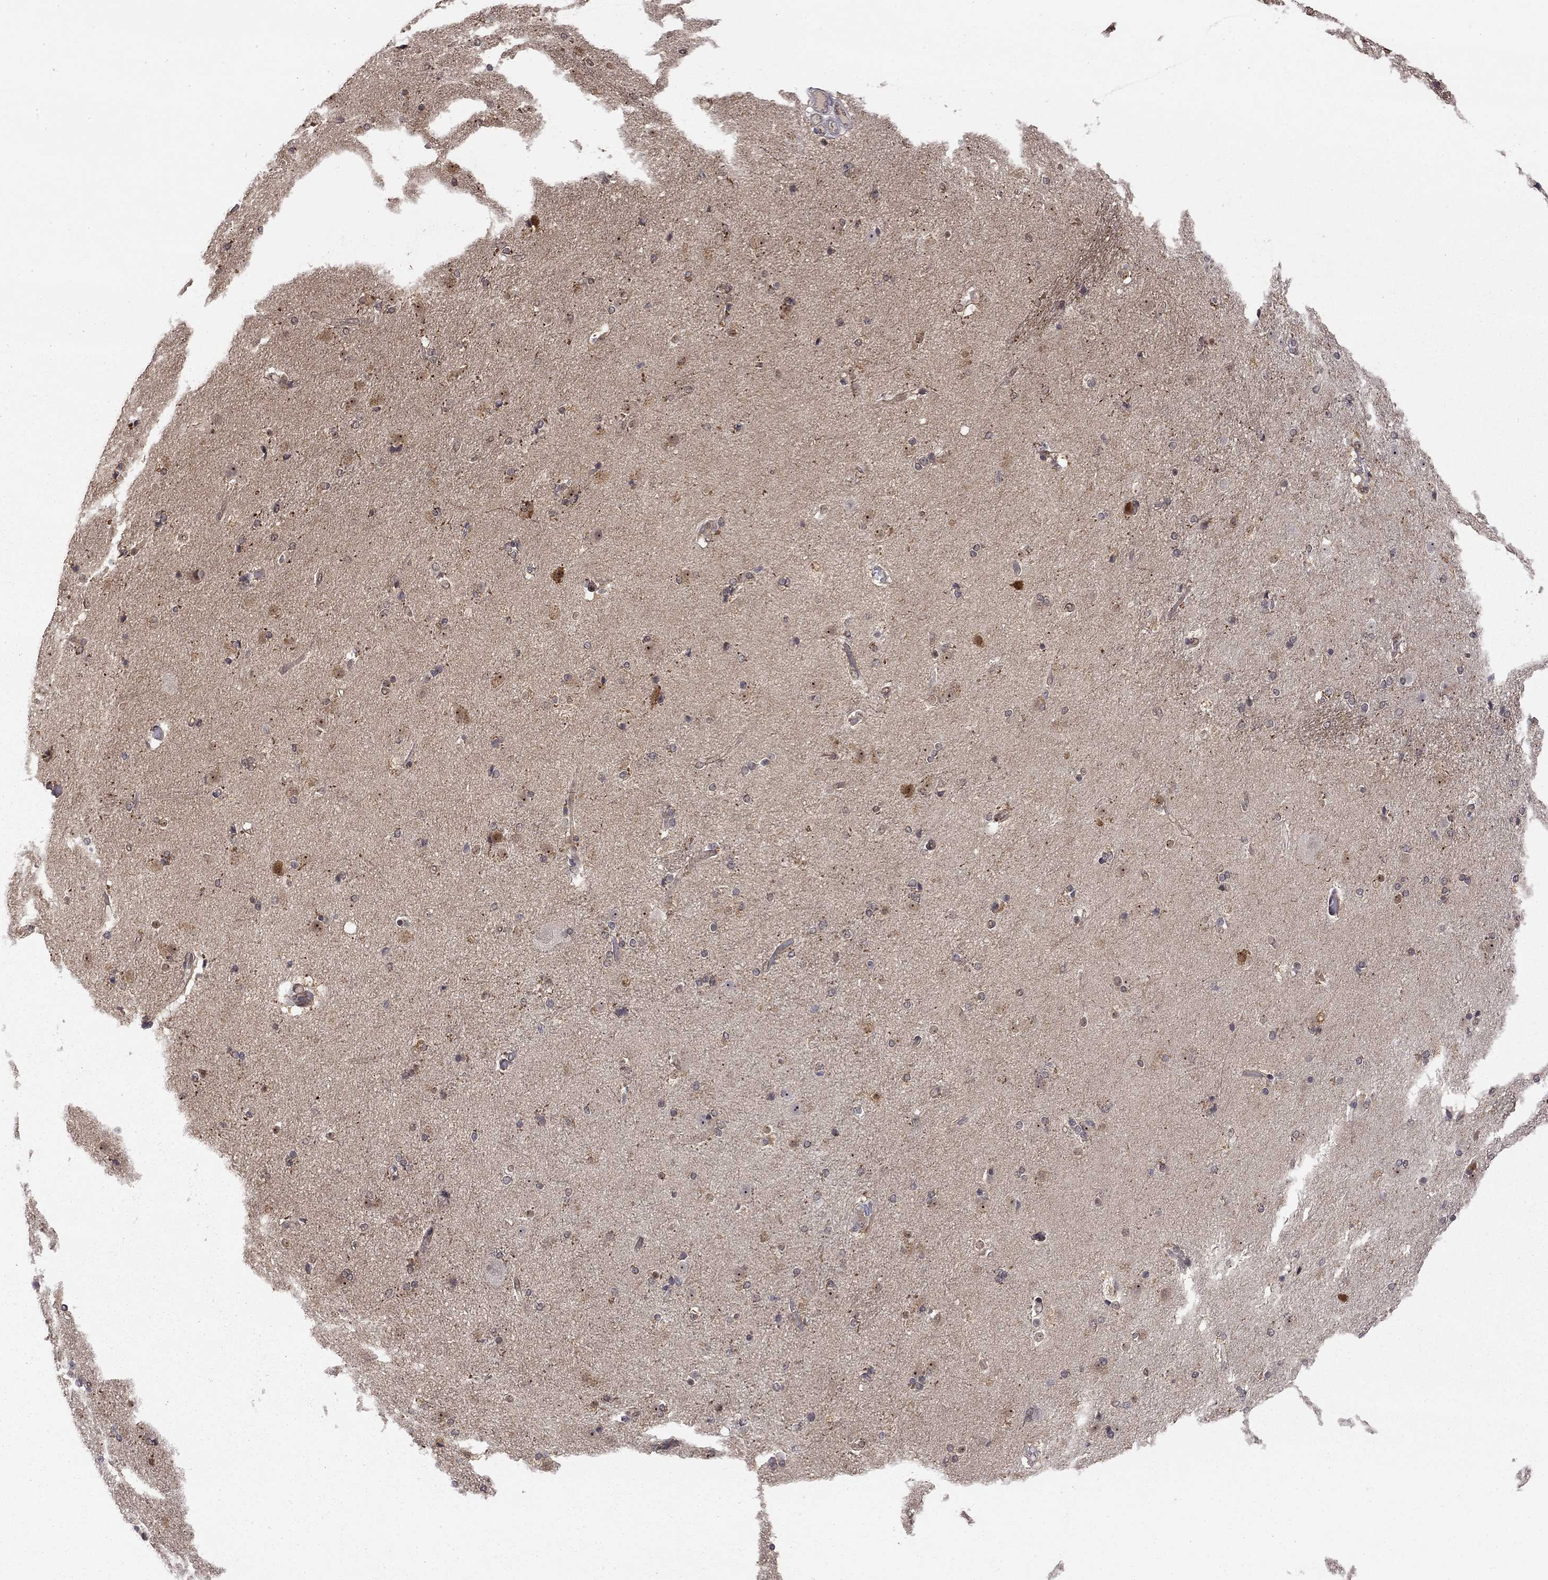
{"staining": {"intensity": "negative", "quantity": "none", "location": "none"}, "tissue": "caudate", "cell_type": "Glial cells", "image_type": "normal", "snomed": [{"axis": "morphology", "description": "Normal tissue, NOS"}, {"axis": "topography", "description": "Lateral ventricle wall"}], "caption": "The micrograph displays no staining of glial cells in benign caudate.", "gene": "STXBP6", "patient": {"sex": "male", "age": 54}}